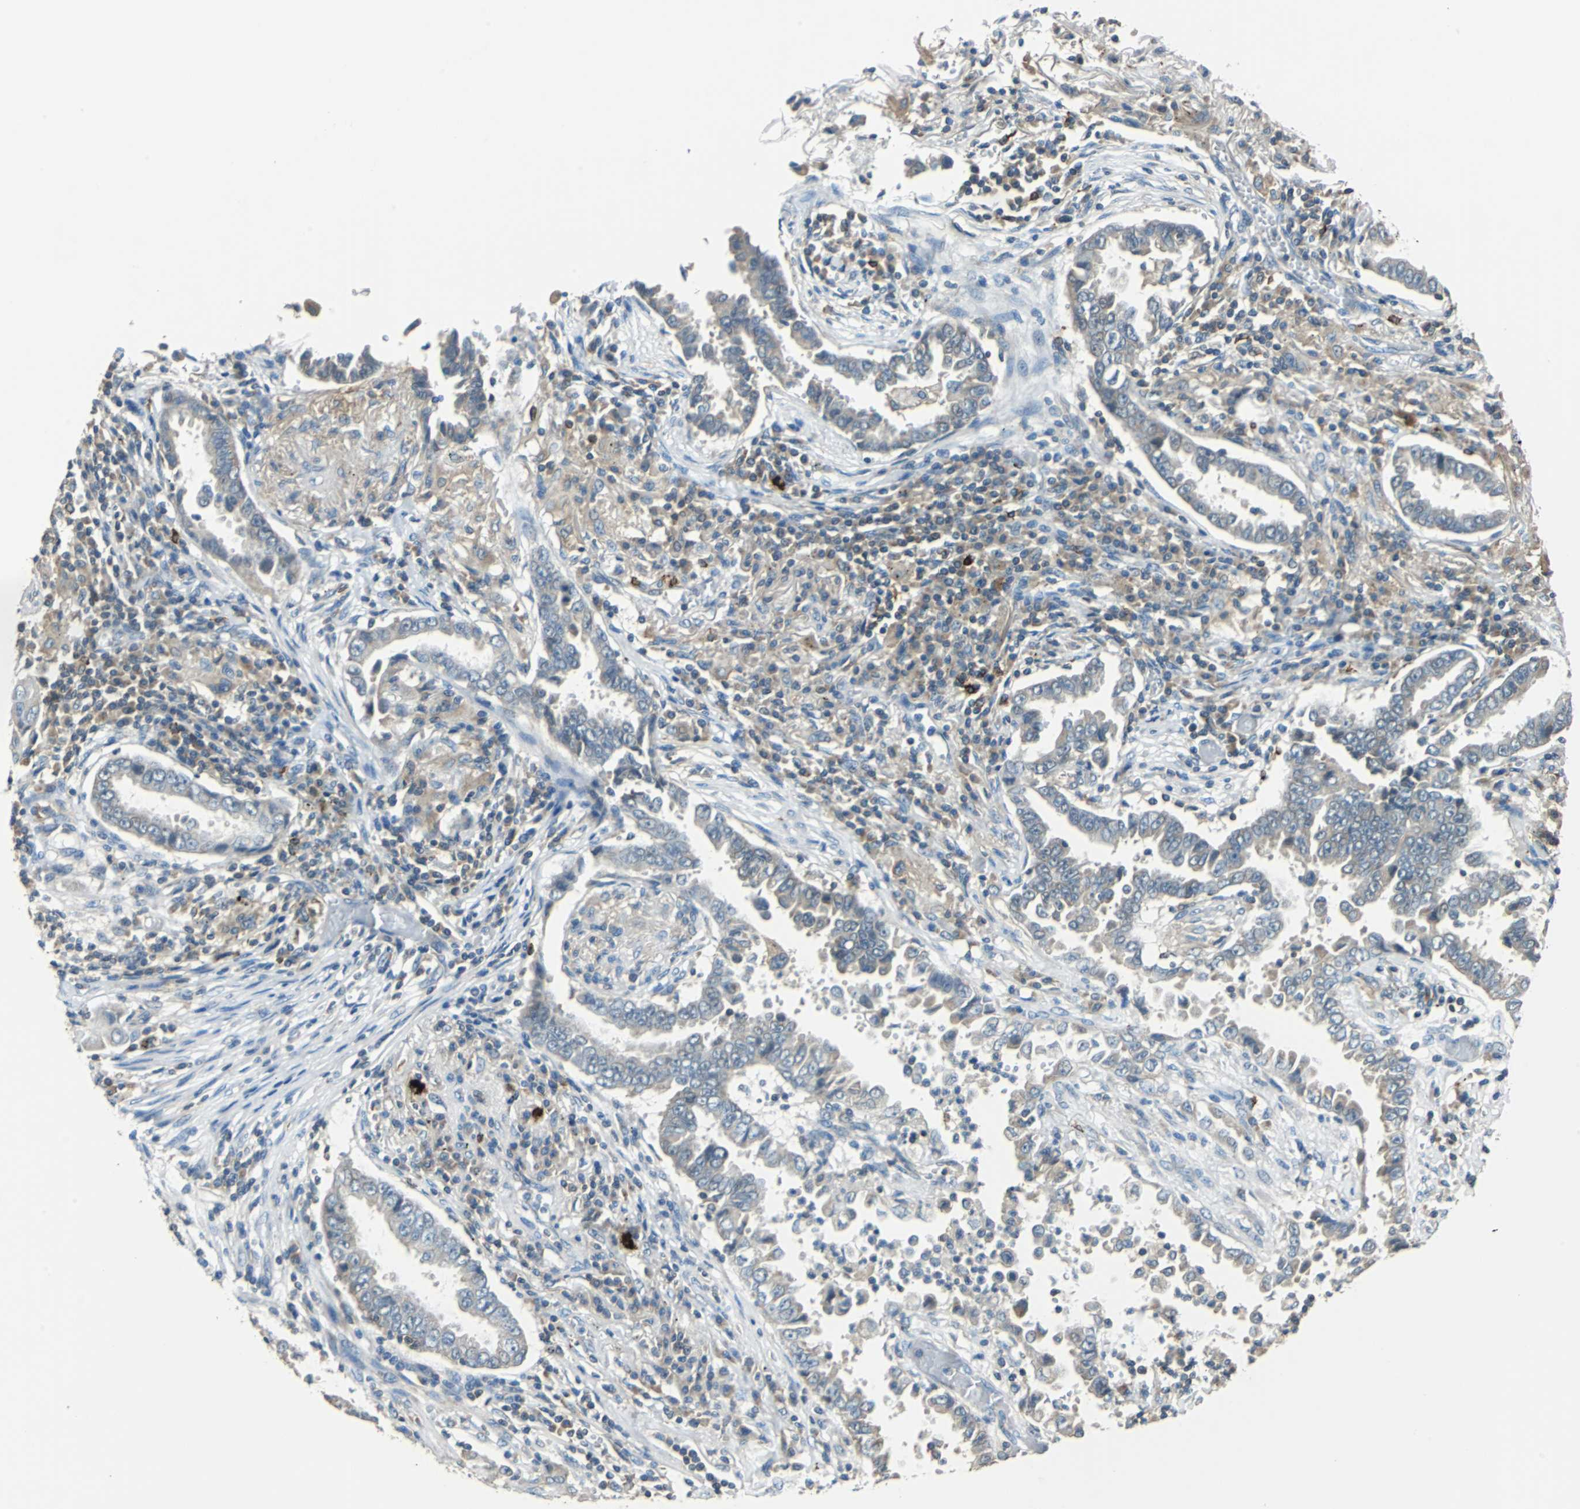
{"staining": {"intensity": "weak", "quantity": "25%-75%", "location": "cytoplasmic/membranous"}, "tissue": "lung cancer", "cell_type": "Tumor cells", "image_type": "cancer", "snomed": [{"axis": "morphology", "description": "Normal tissue, NOS"}, {"axis": "morphology", "description": "Inflammation, NOS"}, {"axis": "morphology", "description": "Adenocarcinoma, NOS"}, {"axis": "topography", "description": "Lung"}], "caption": "Immunohistochemistry (IHC) histopathology image of lung cancer (adenocarcinoma) stained for a protein (brown), which shows low levels of weak cytoplasmic/membranous expression in about 25%-75% of tumor cells.", "gene": "CPA3", "patient": {"sex": "female", "age": 64}}